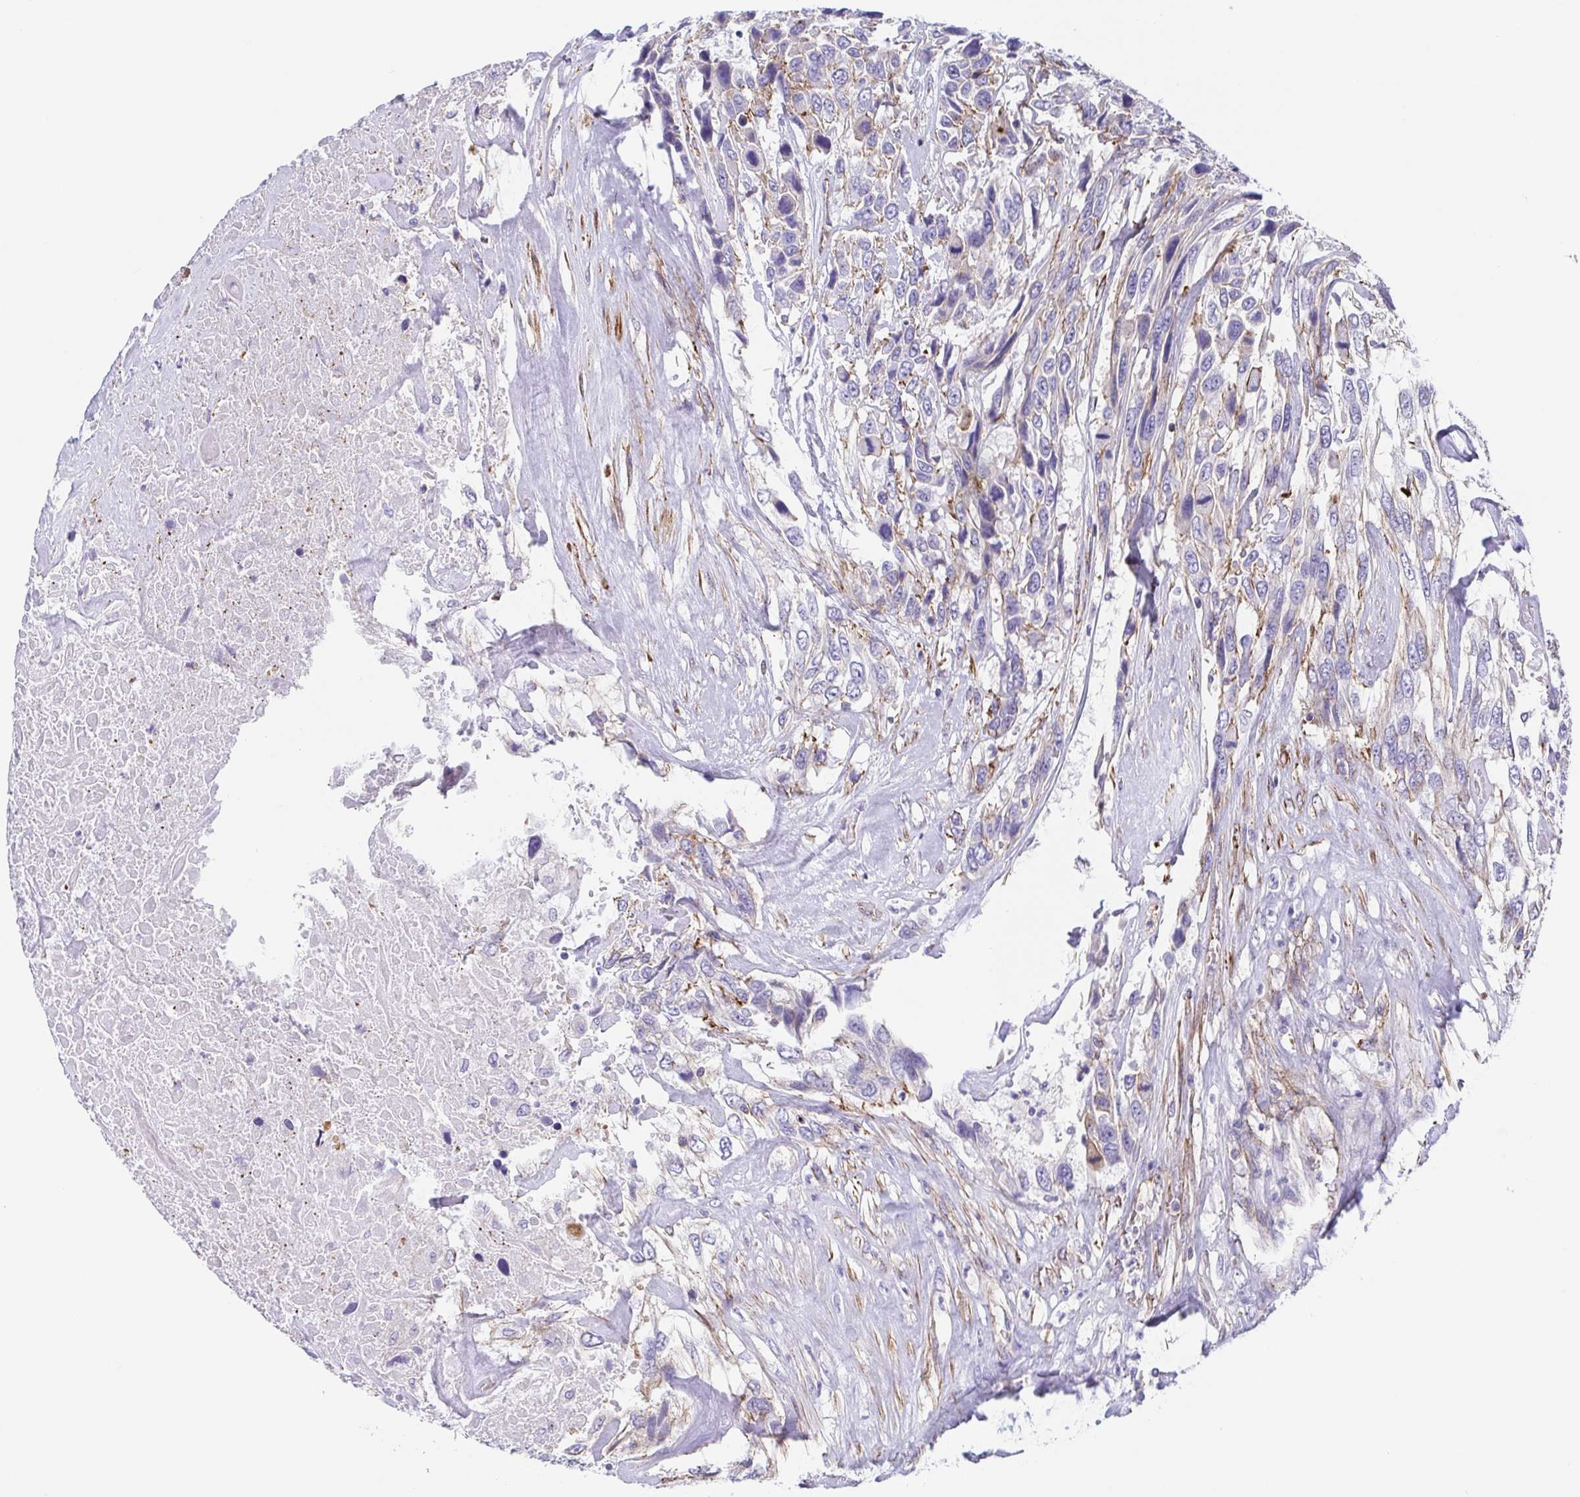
{"staining": {"intensity": "weak", "quantity": "<25%", "location": "cytoplasmic/membranous"}, "tissue": "urothelial cancer", "cell_type": "Tumor cells", "image_type": "cancer", "snomed": [{"axis": "morphology", "description": "Urothelial carcinoma, High grade"}, {"axis": "topography", "description": "Urinary bladder"}], "caption": "A high-resolution photomicrograph shows immunohistochemistry (IHC) staining of high-grade urothelial carcinoma, which shows no significant expression in tumor cells.", "gene": "TRAM2", "patient": {"sex": "female", "age": 70}}